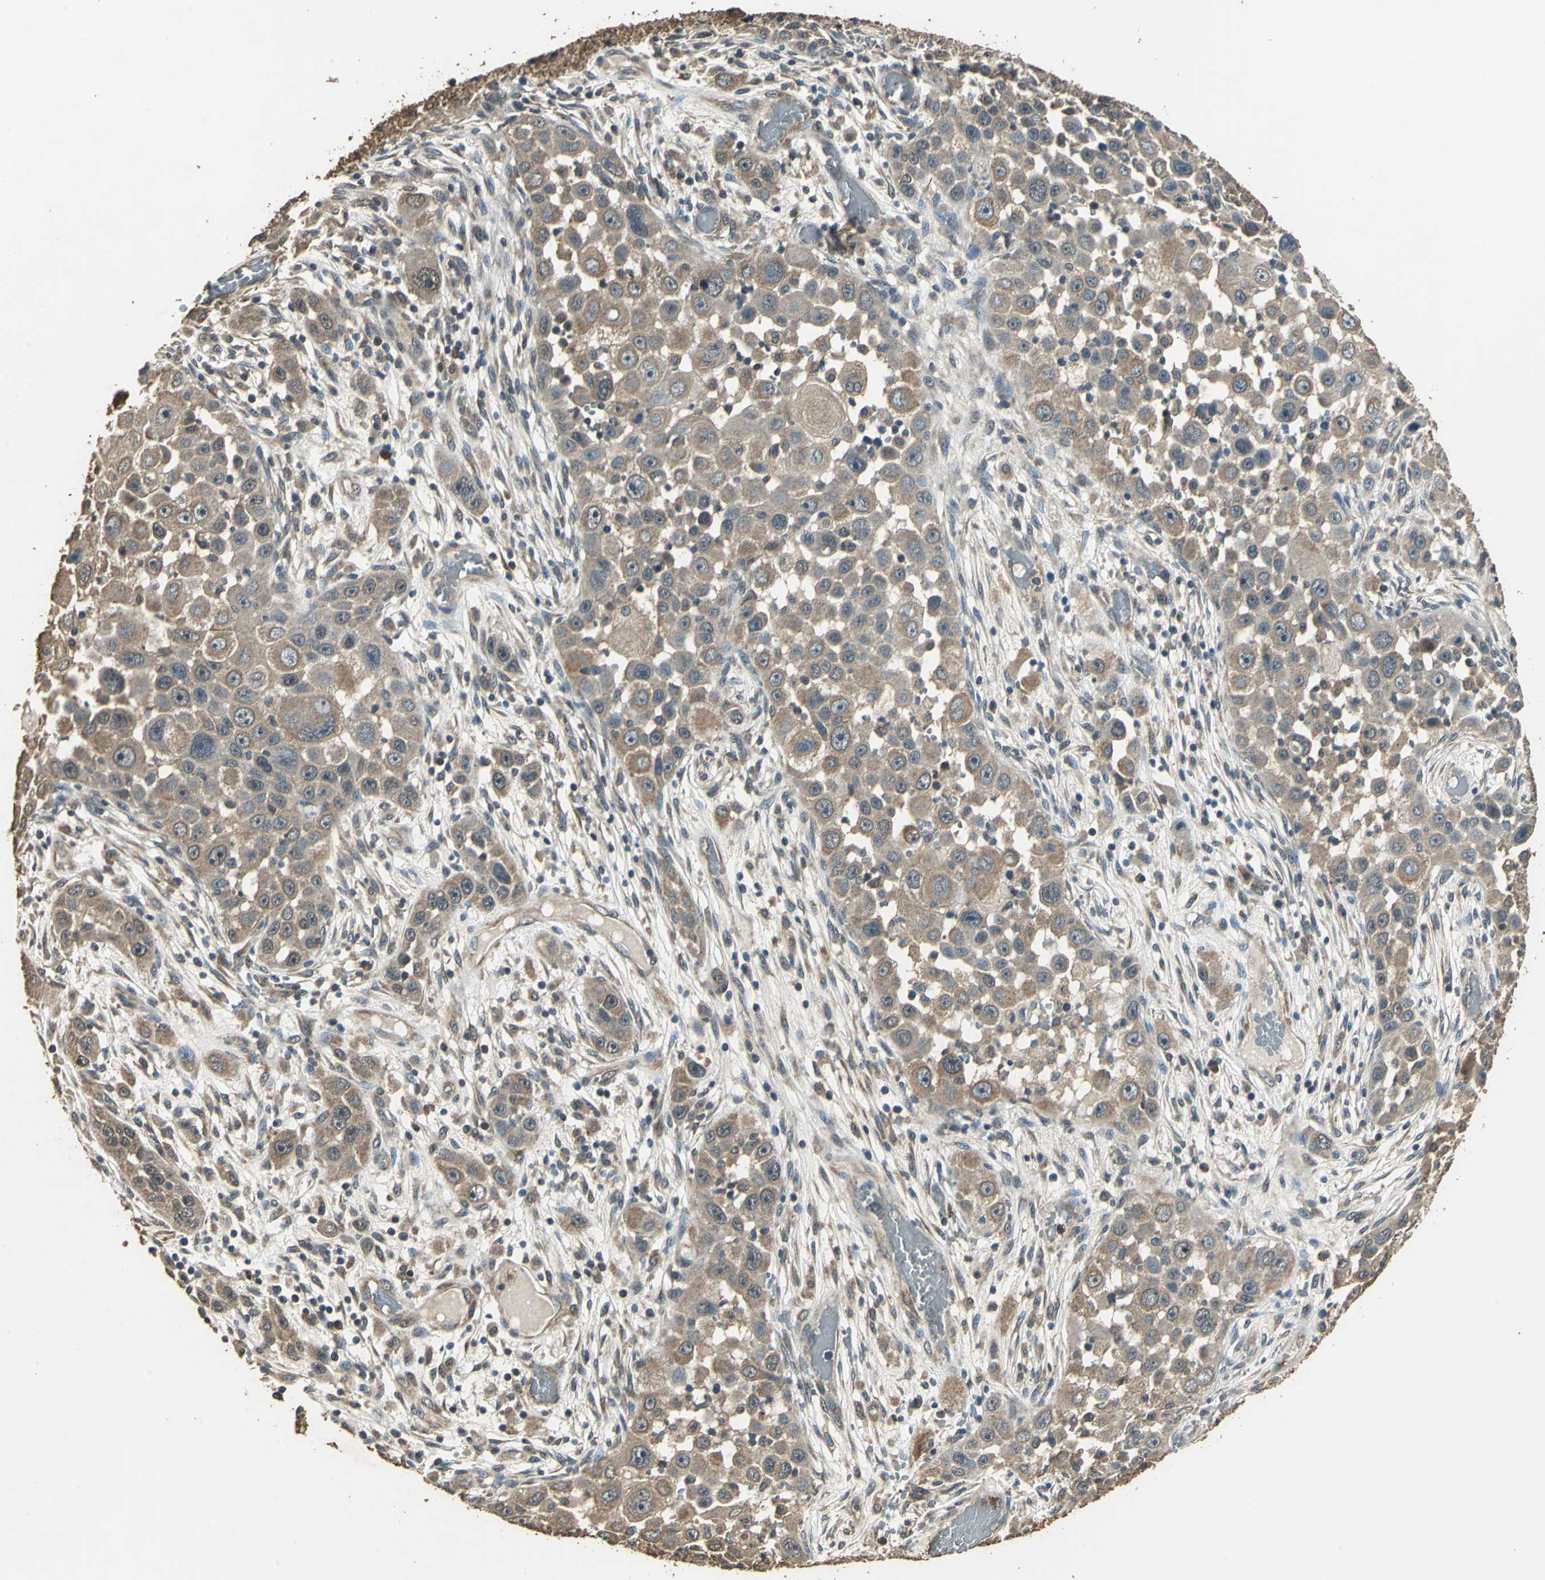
{"staining": {"intensity": "moderate", "quantity": ">75%", "location": "cytoplasmic/membranous"}, "tissue": "head and neck cancer", "cell_type": "Tumor cells", "image_type": "cancer", "snomed": [{"axis": "morphology", "description": "Carcinoma, NOS"}, {"axis": "topography", "description": "Head-Neck"}], "caption": "Immunohistochemistry (IHC) (DAB) staining of human head and neck carcinoma displays moderate cytoplasmic/membranous protein positivity in approximately >75% of tumor cells.", "gene": "TMPRSS4", "patient": {"sex": "male", "age": 87}}